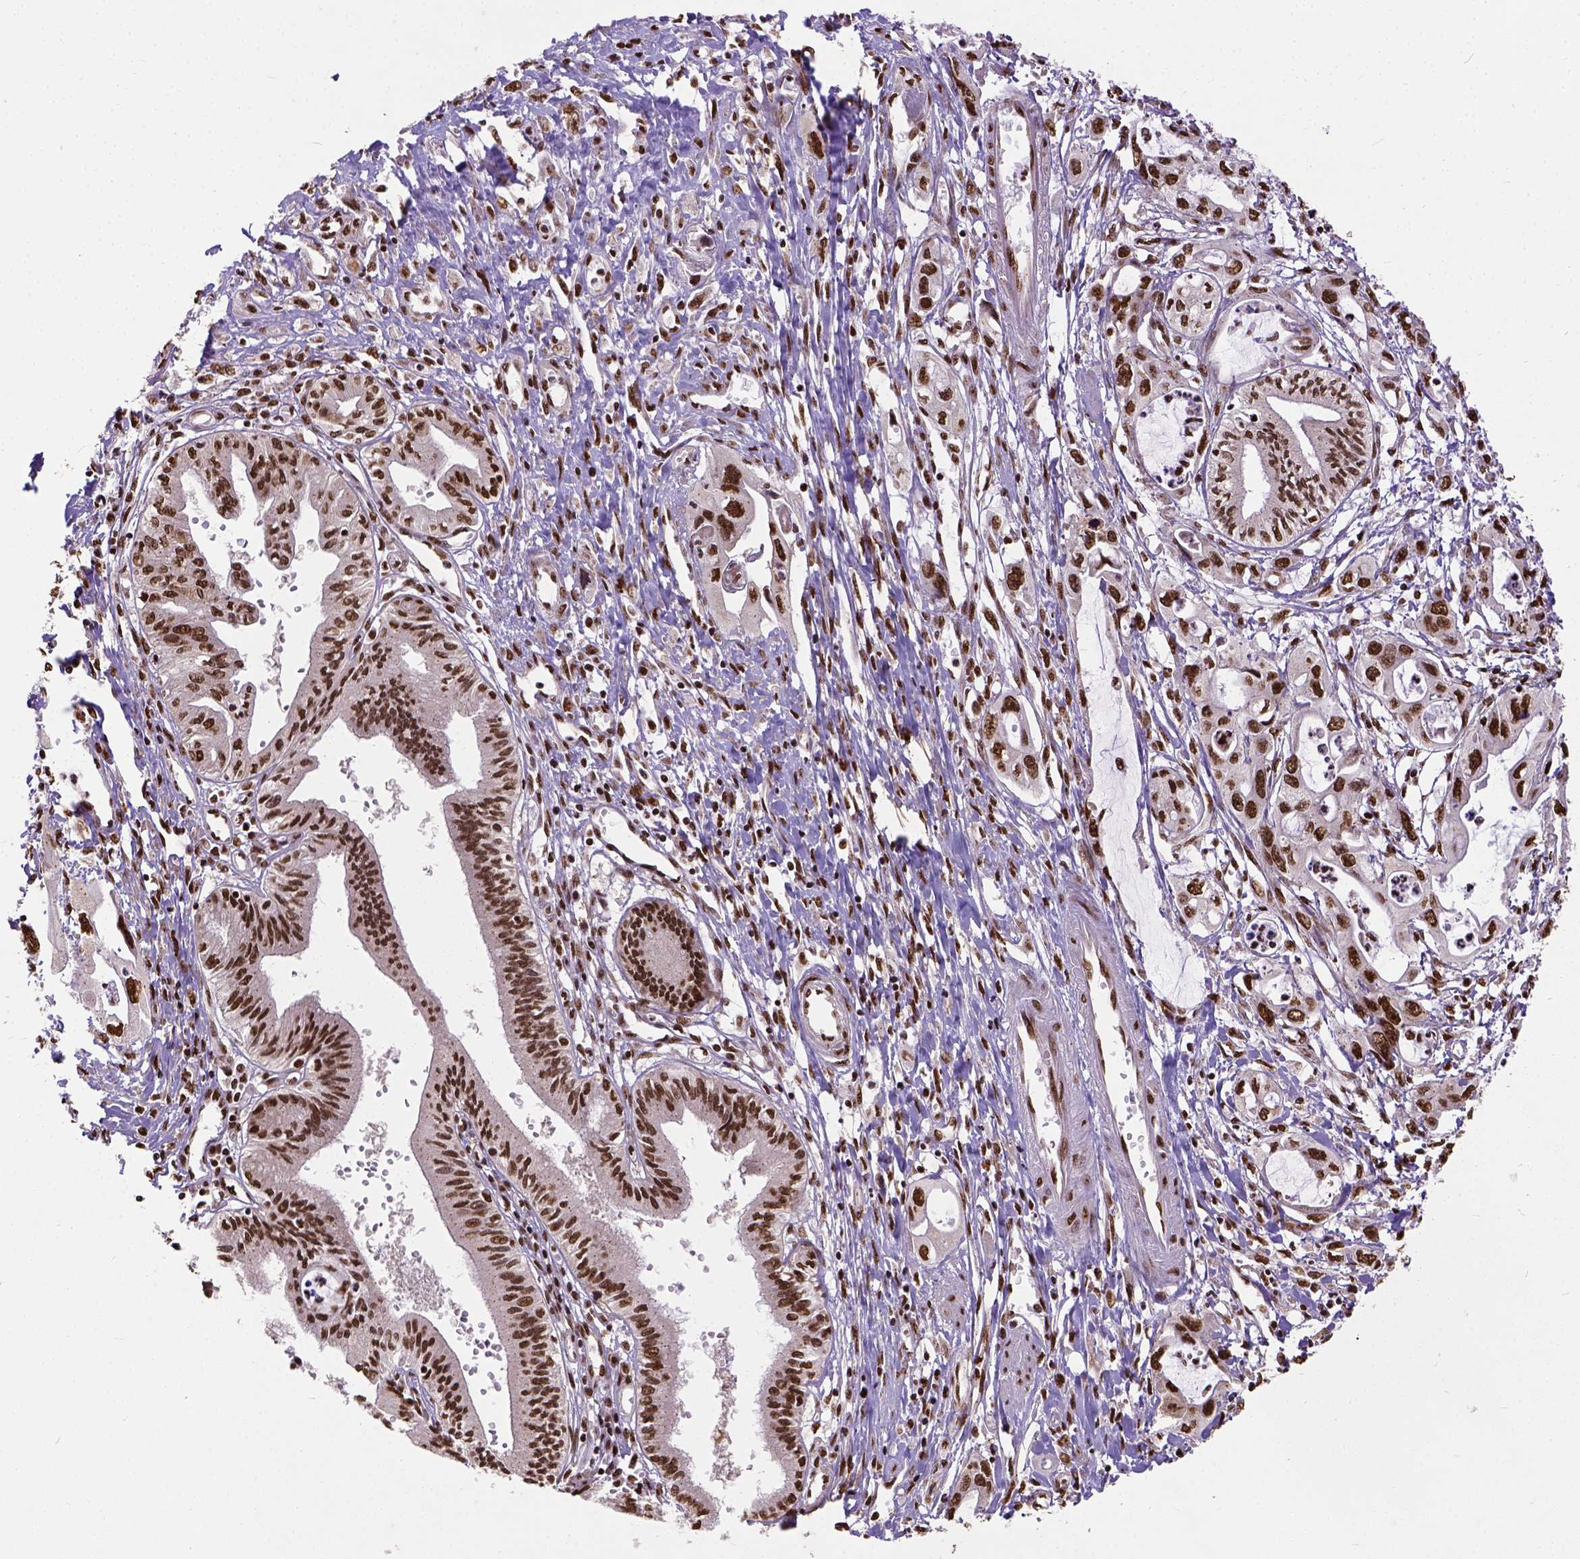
{"staining": {"intensity": "strong", "quantity": ">75%", "location": "nuclear"}, "tissue": "pancreatic cancer", "cell_type": "Tumor cells", "image_type": "cancer", "snomed": [{"axis": "morphology", "description": "Adenocarcinoma, NOS"}, {"axis": "topography", "description": "Pancreas"}], "caption": "Immunohistochemistry image of neoplastic tissue: human adenocarcinoma (pancreatic) stained using immunohistochemistry (IHC) shows high levels of strong protein expression localized specifically in the nuclear of tumor cells, appearing as a nuclear brown color.", "gene": "NACC1", "patient": {"sex": "male", "age": 60}}